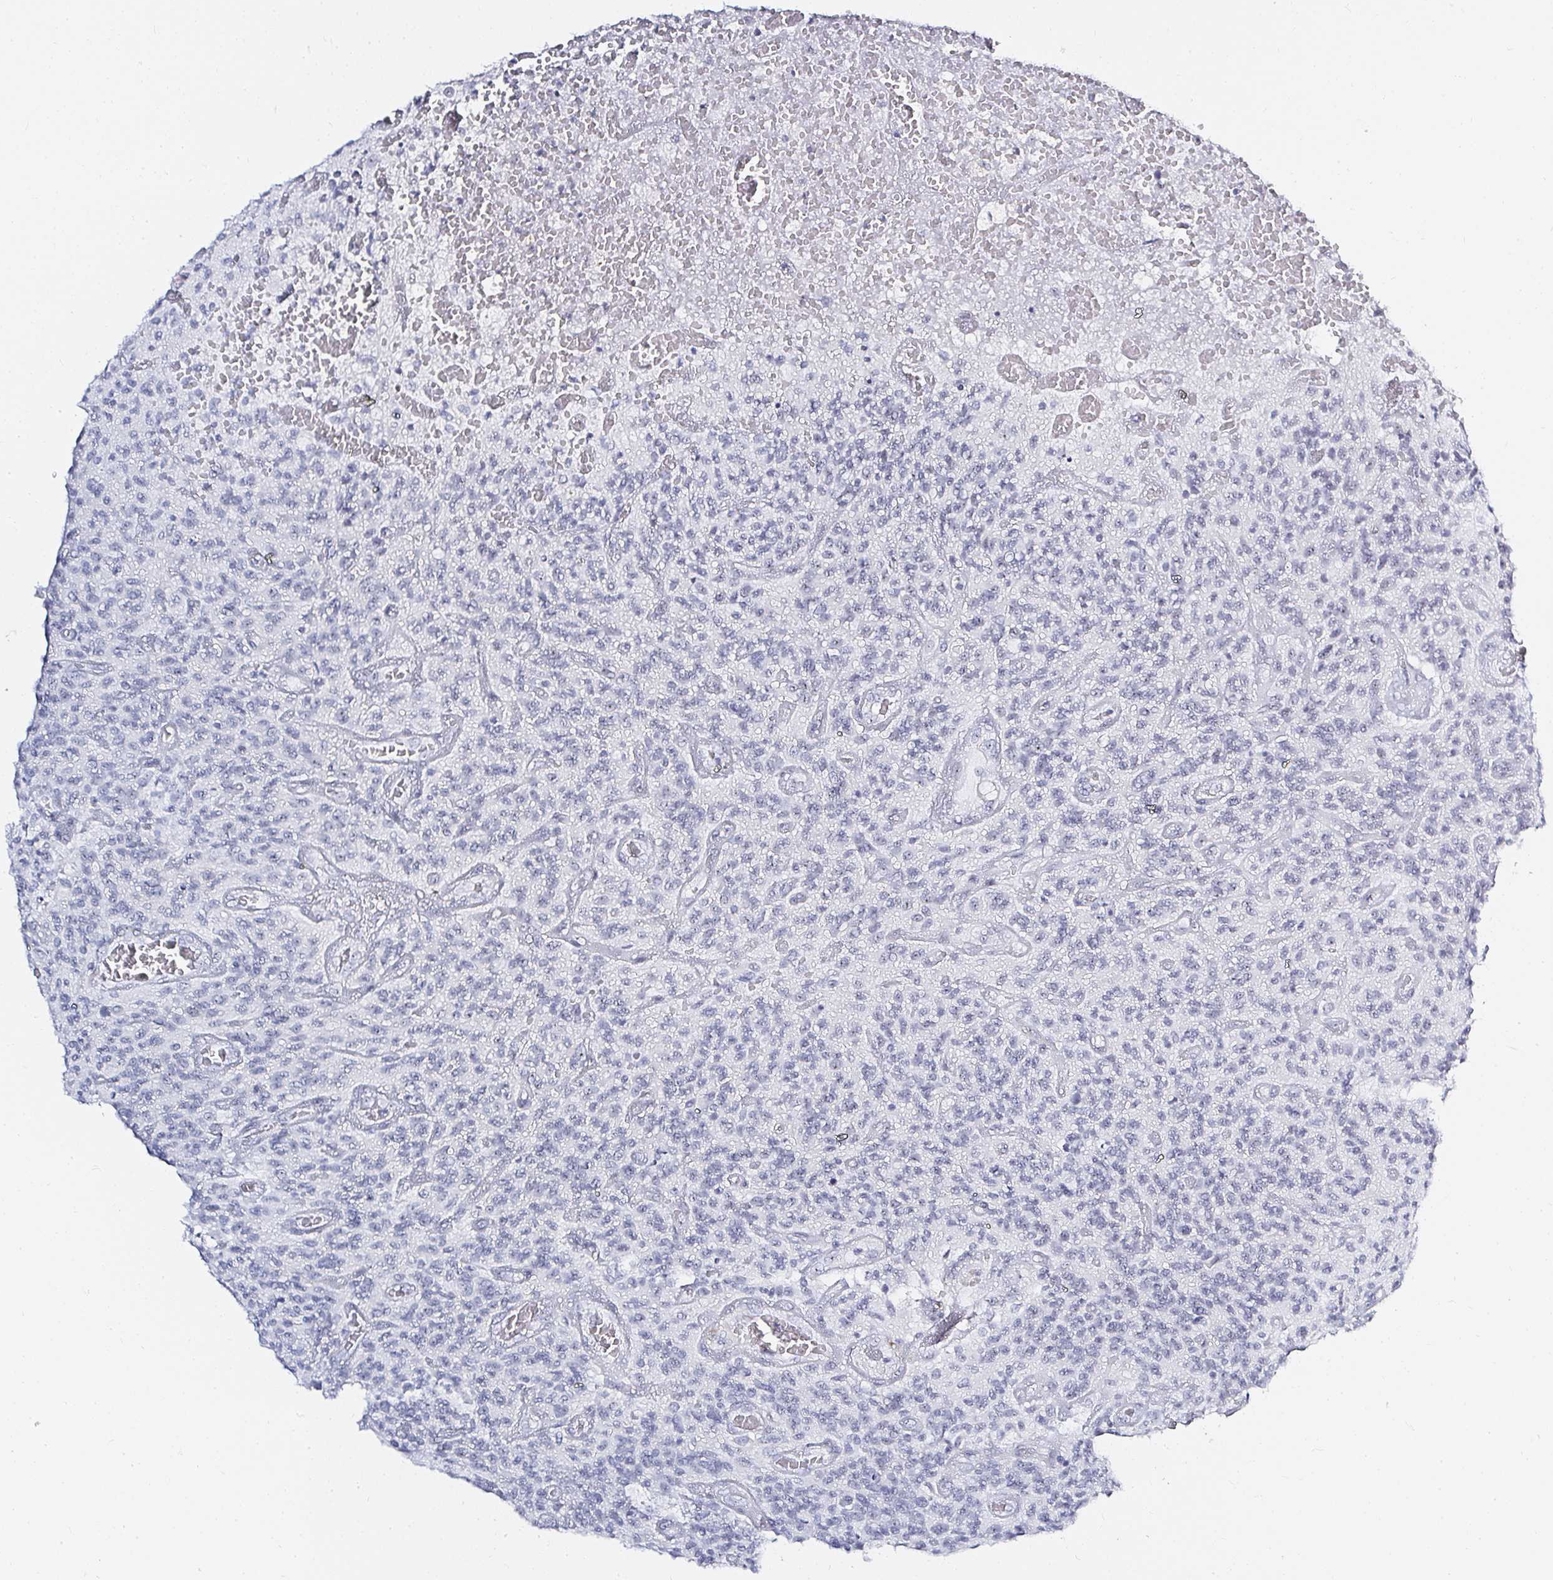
{"staining": {"intensity": "negative", "quantity": "none", "location": "none"}, "tissue": "glioma", "cell_type": "Tumor cells", "image_type": "cancer", "snomed": [{"axis": "morphology", "description": "Glioma, malignant, High grade"}, {"axis": "topography", "description": "Brain"}], "caption": "An image of human high-grade glioma (malignant) is negative for staining in tumor cells.", "gene": "ACAN", "patient": {"sex": "male", "age": 76}}